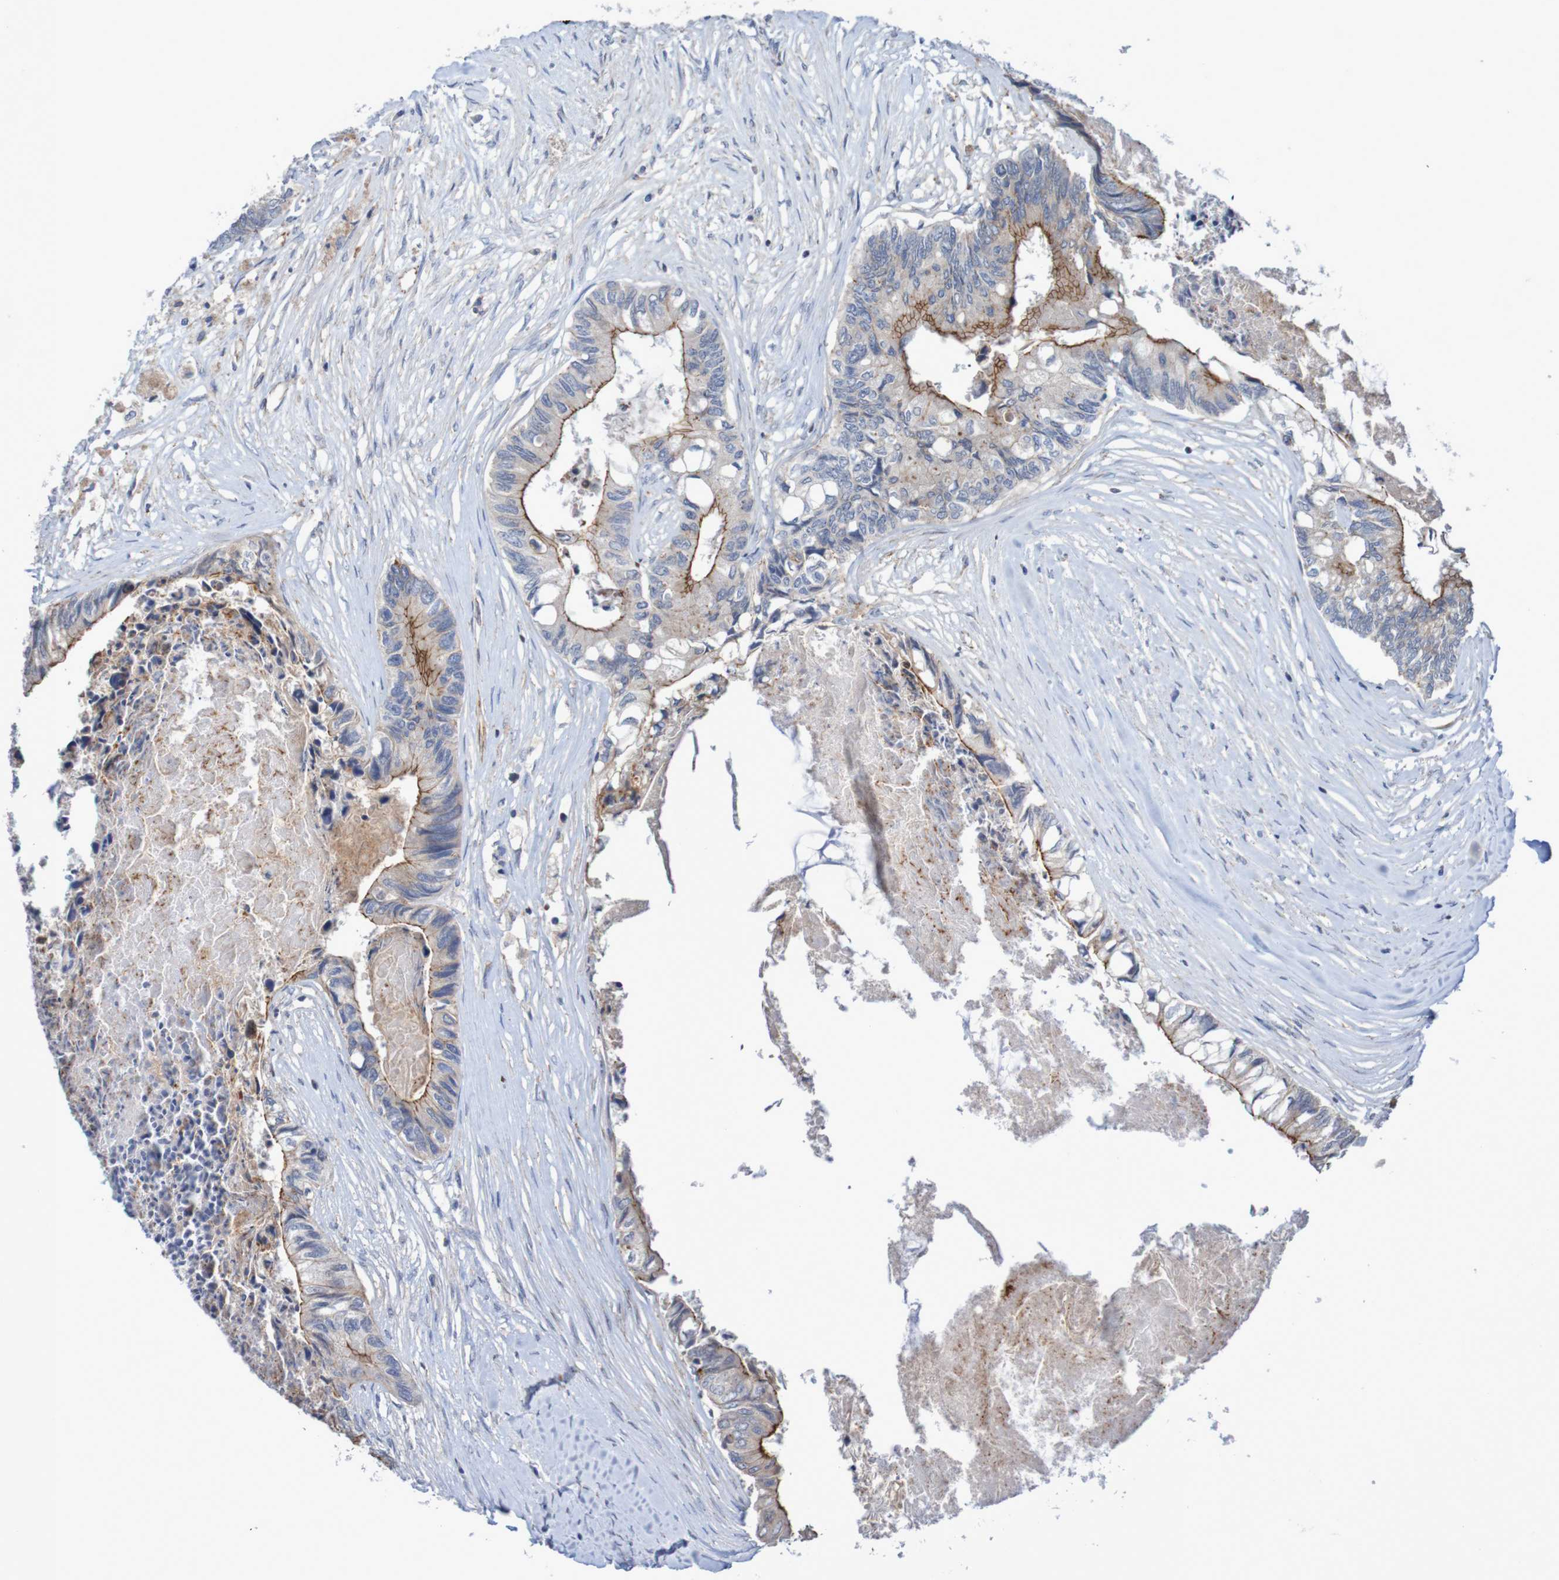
{"staining": {"intensity": "moderate", "quantity": "25%-75%", "location": "cytoplasmic/membranous"}, "tissue": "colorectal cancer", "cell_type": "Tumor cells", "image_type": "cancer", "snomed": [{"axis": "morphology", "description": "Adenocarcinoma, NOS"}, {"axis": "topography", "description": "Rectum"}], "caption": "DAB (3,3'-diaminobenzidine) immunohistochemical staining of human colorectal cancer (adenocarcinoma) shows moderate cytoplasmic/membranous protein expression in approximately 25%-75% of tumor cells. The staining was performed using DAB (3,3'-diaminobenzidine) to visualize the protein expression in brown, while the nuclei were stained in blue with hematoxylin (Magnification: 20x).", "gene": "NECTIN2", "patient": {"sex": "male", "age": 63}}